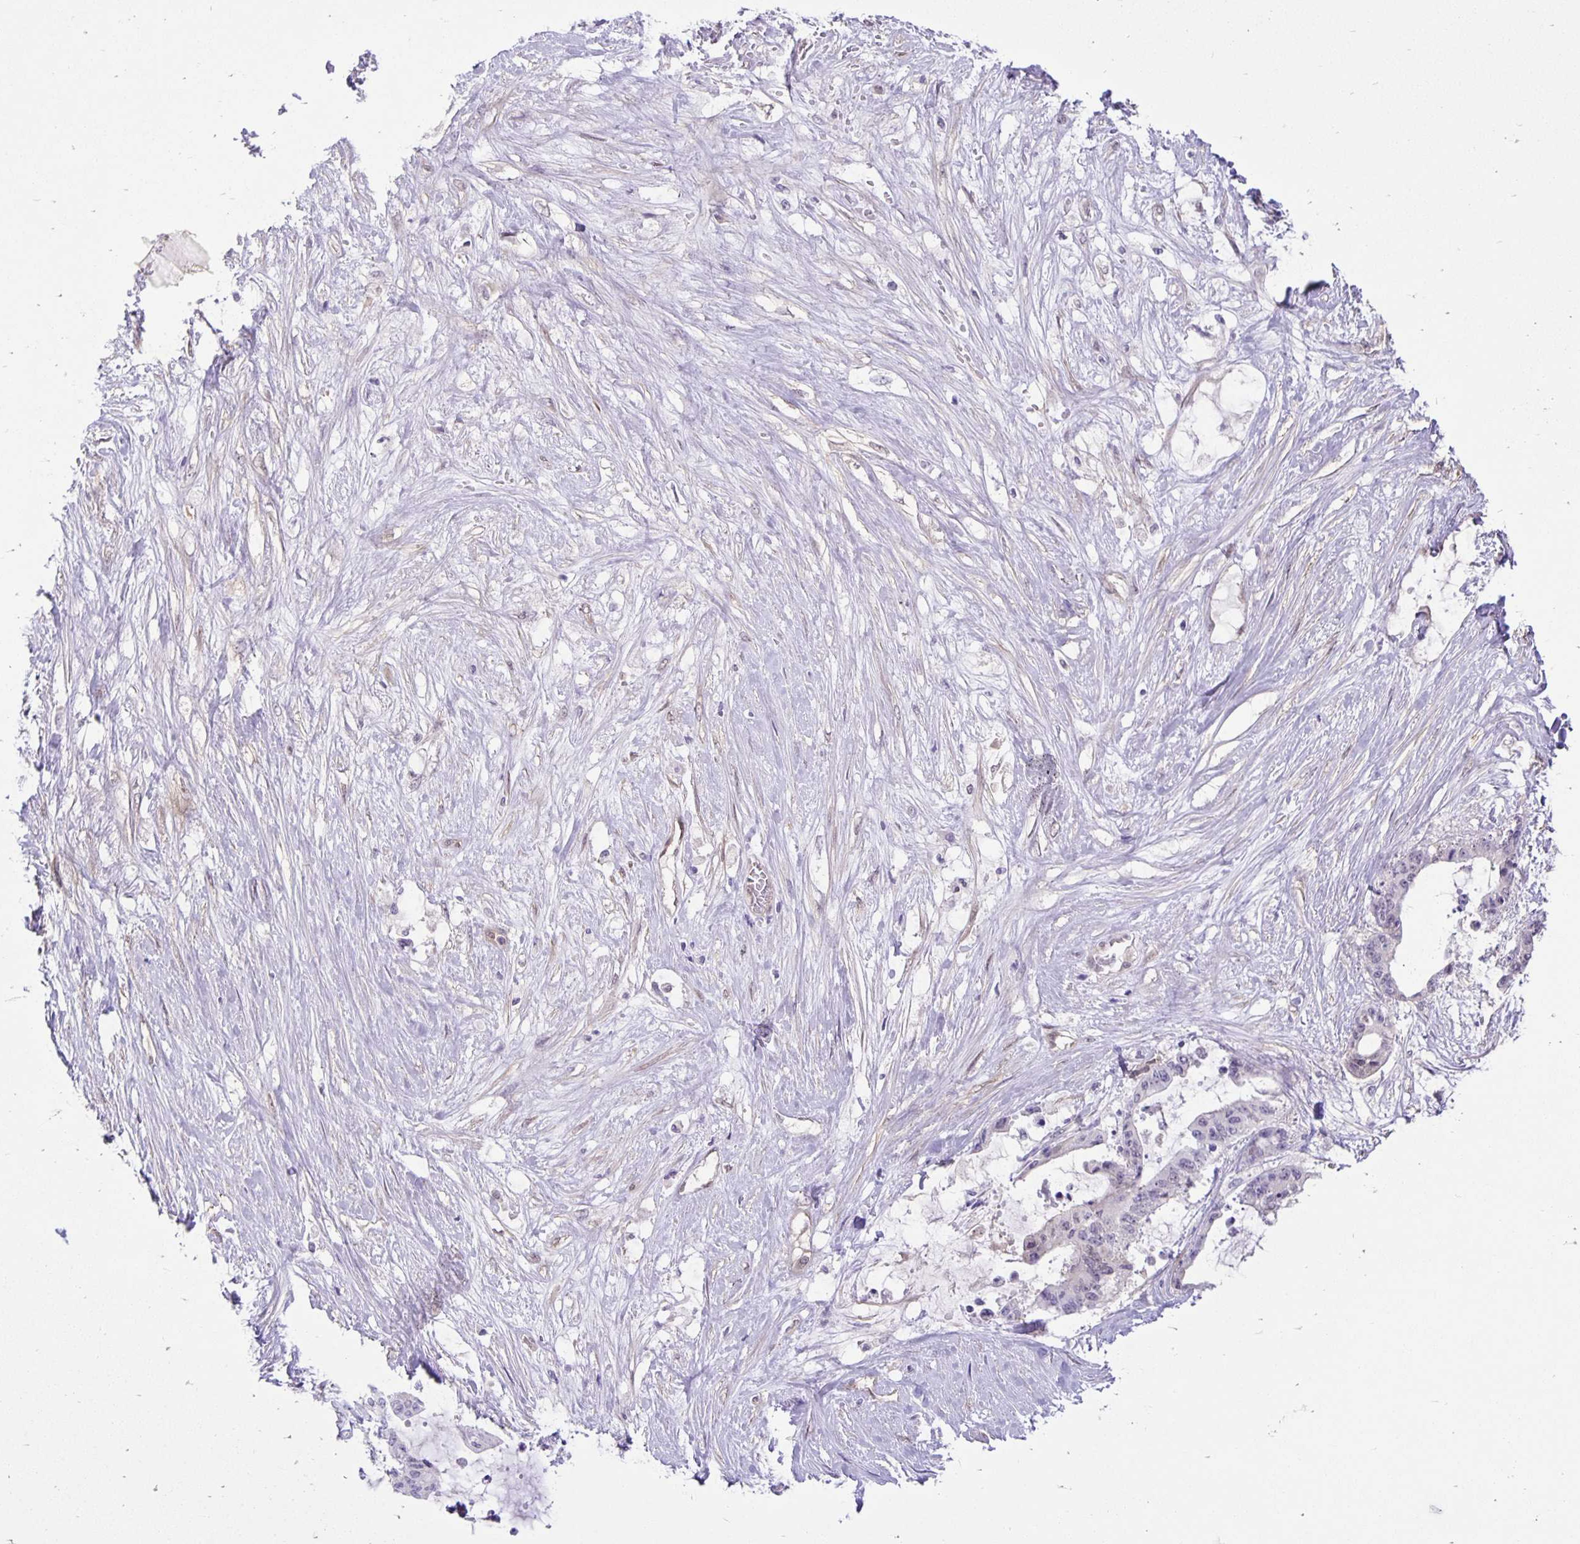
{"staining": {"intensity": "negative", "quantity": "none", "location": "none"}, "tissue": "liver cancer", "cell_type": "Tumor cells", "image_type": "cancer", "snomed": [{"axis": "morphology", "description": "Normal tissue, NOS"}, {"axis": "morphology", "description": "Cholangiocarcinoma"}, {"axis": "topography", "description": "Liver"}, {"axis": "topography", "description": "Peripheral nerve tissue"}], "caption": "Immunohistochemistry of liver cancer exhibits no positivity in tumor cells. (DAB immunohistochemistry (IHC) visualized using brightfield microscopy, high magnification).", "gene": "TAX1BP3", "patient": {"sex": "female", "age": 73}}